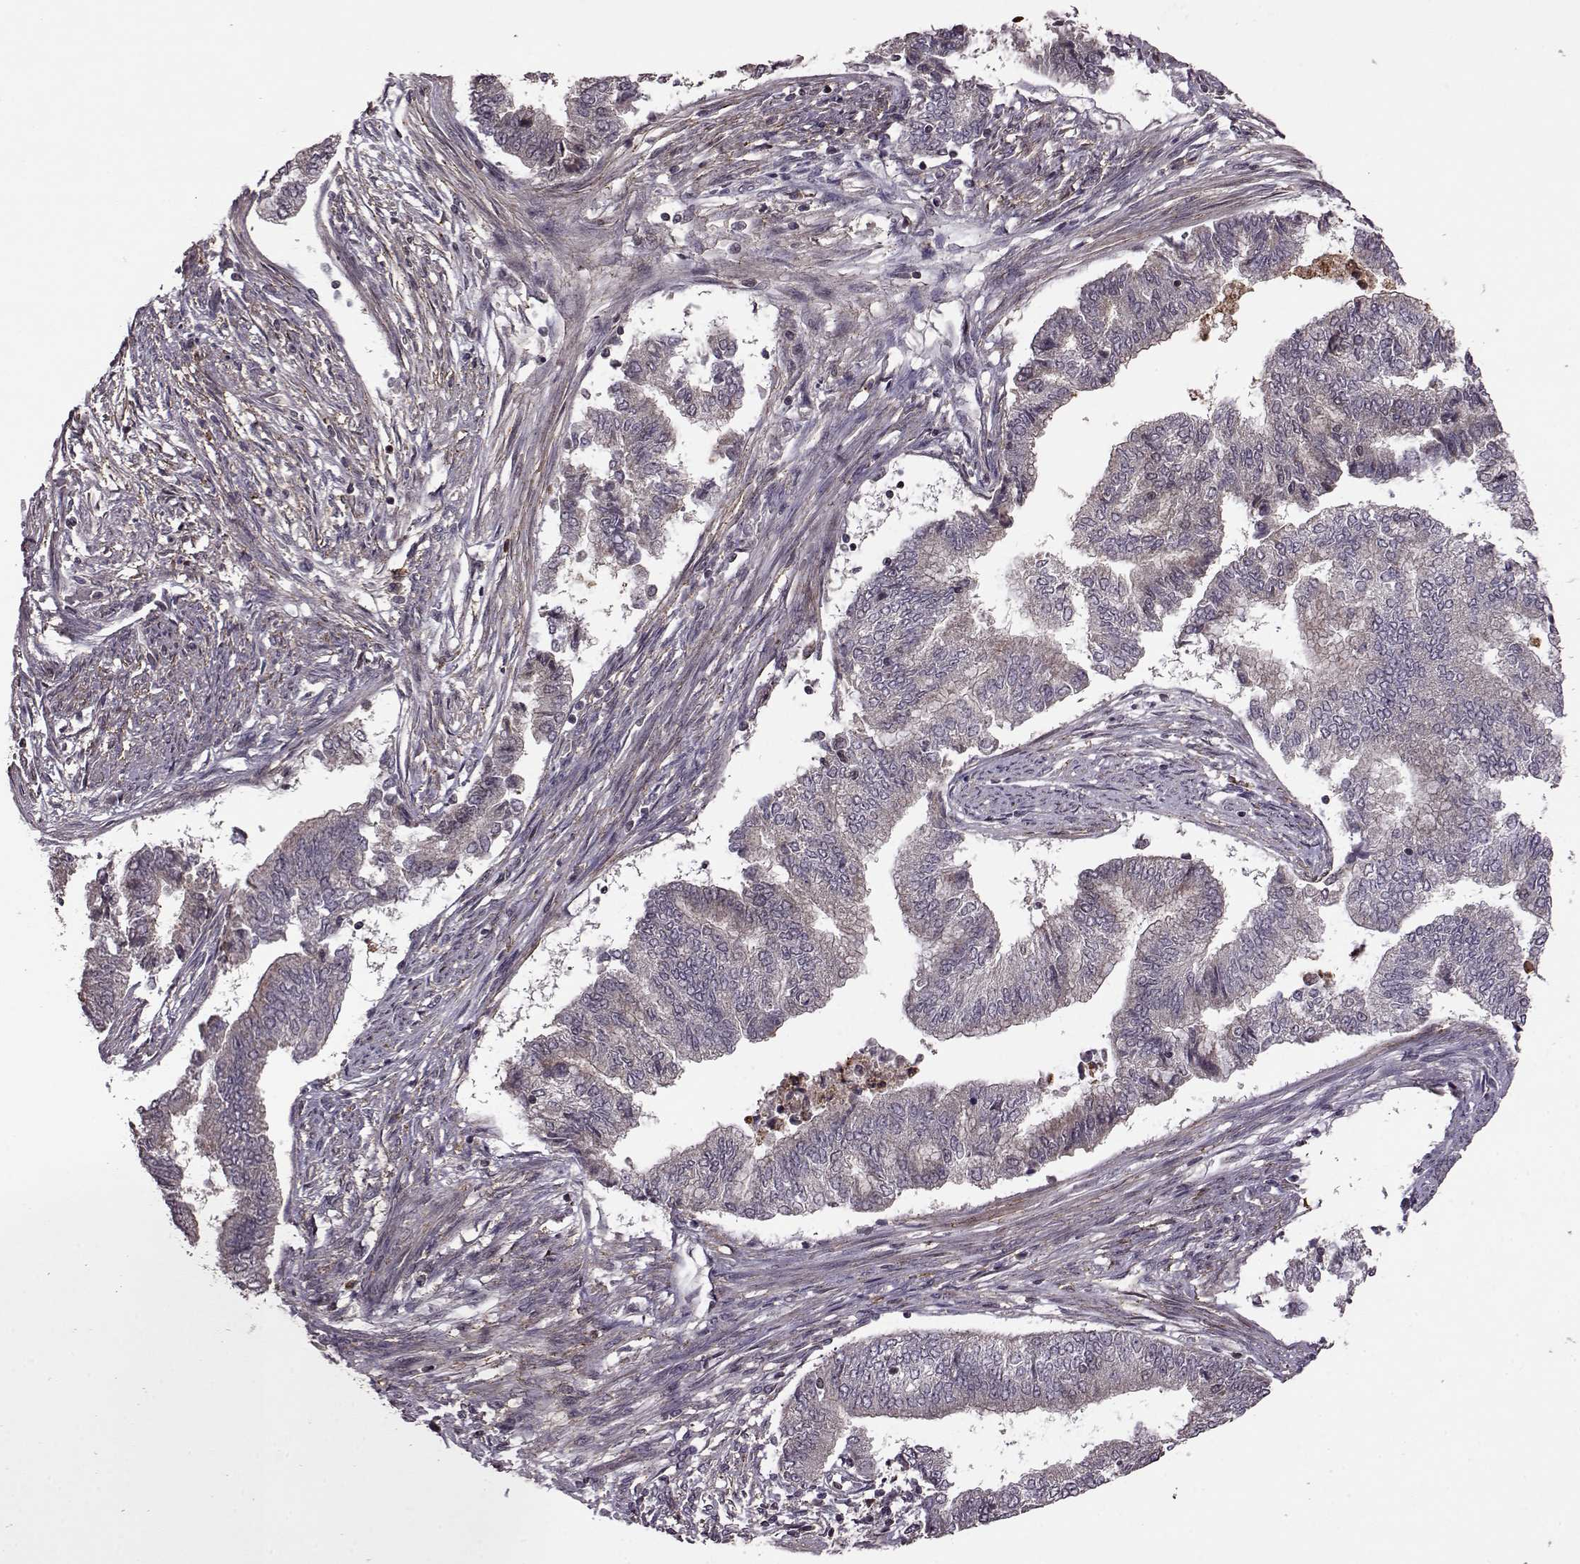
{"staining": {"intensity": "weak", "quantity": "<25%", "location": "cytoplasmic/membranous"}, "tissue": "endometrial cancer", "cell_type": "Tumor cells", "image_type": "cancer", "snomed": [{"axis": "morphology", "description": "Adenocarcinoma, NOS"}, {"axis": "topography", "description": "Endometrium"}], "caption": "Image shows no protein positivity in tumor cells of endometrial cancer (adenocarcinoma) tissue.", "gene": "TRMU", "patient": {"sex": "female", "age": 65}}